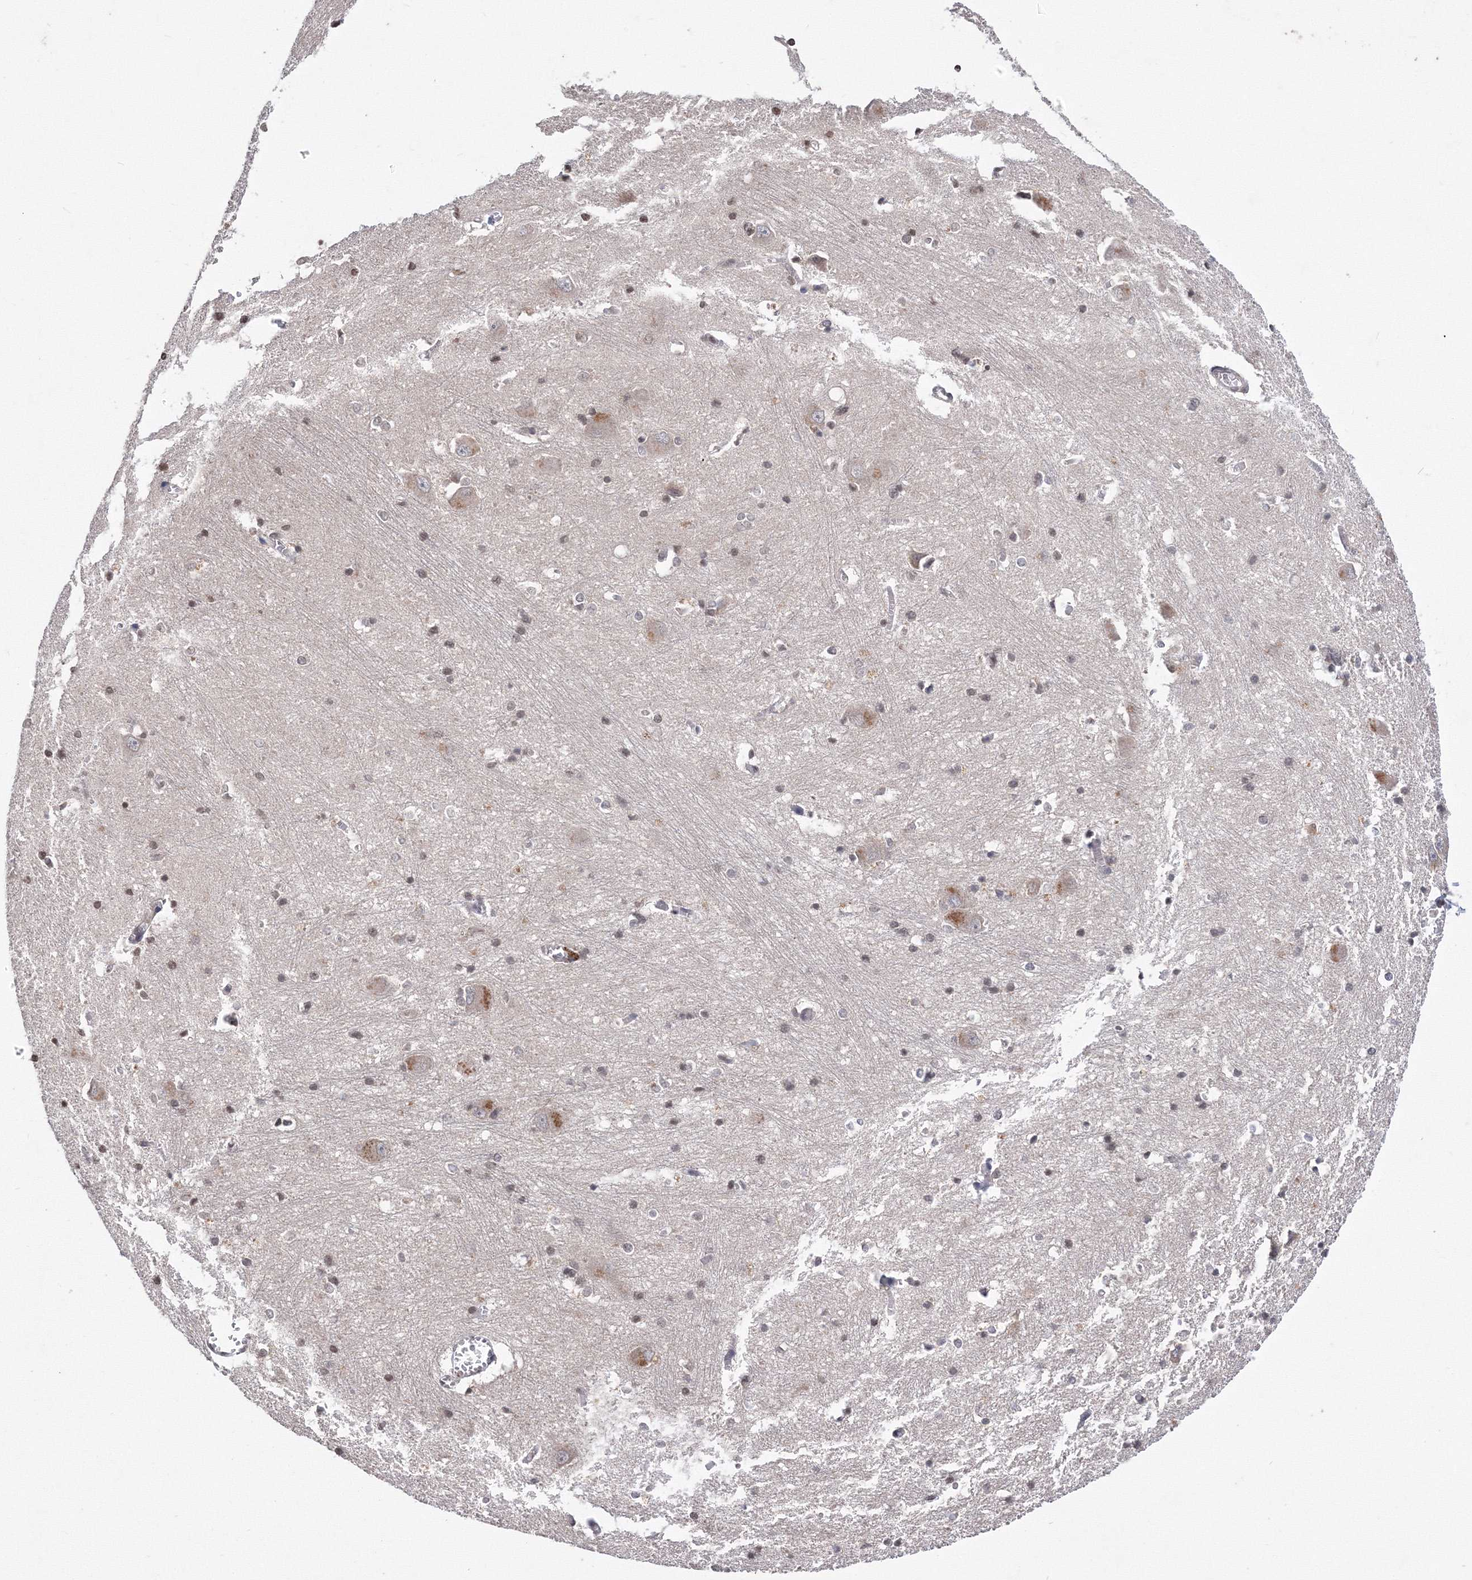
{"staining": {"intensity": "moderate", "quantity": ">75%", "location": "cytoplasmic/membranous,nuclear"}, "tissue": "caudate", "cell_type": "Glial cells", "image_type": "normal", "snomed": [{"axis": "morphology", "description": "Normal tissue, NOS"}, {"axis": "topography", "description": "Lateral ventricle wall"}], "caption": "Caudate was stained to show a protein in brown. There is medium levels of moderate cytoplasmic/membranous,nuclear positivity in about >75% of glial cells.", "gene": "GPN1", "patient": {"sex": "male", "age": 37}}